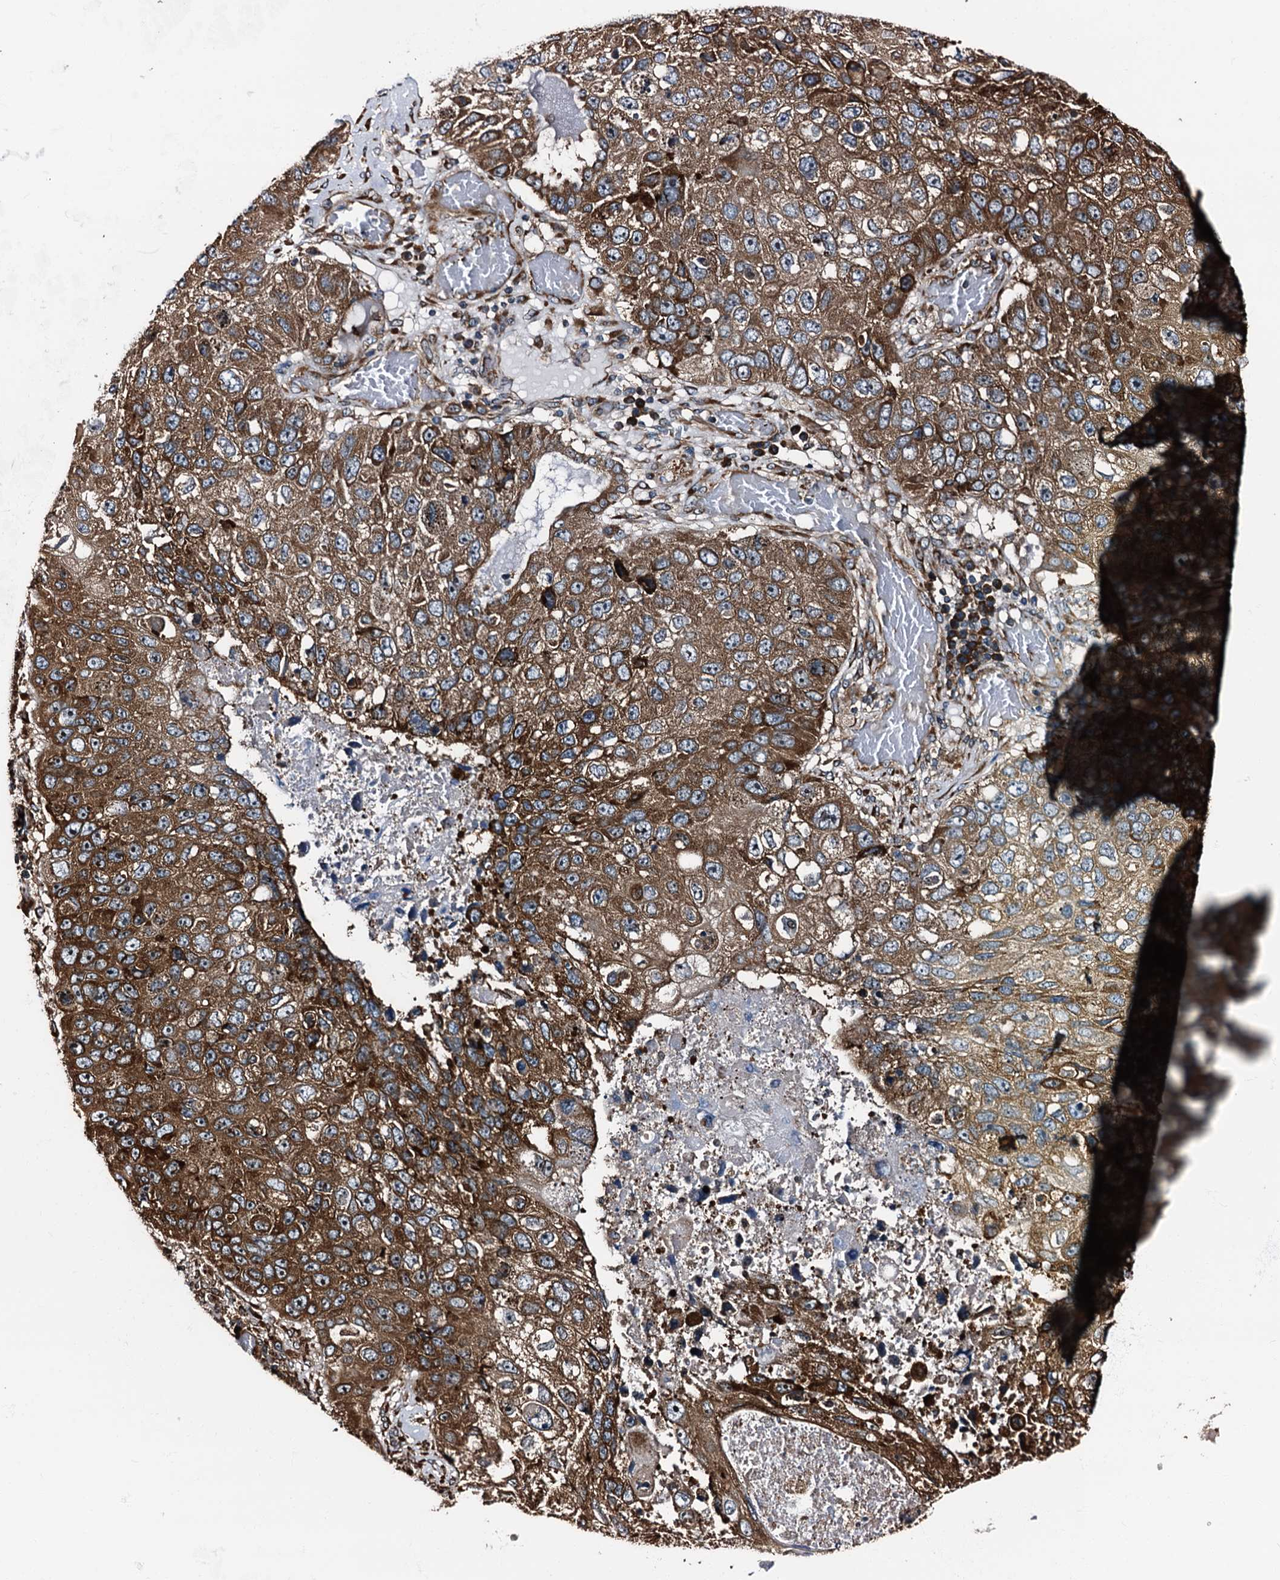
{"staining": {"intensity": "strong", "quantity": ">75%", "location": "cytoplasmic/membranous"}, "tissue": "lung cancer", "cell_type": "Tumor cells", "image_type": "cancer", "snomed": [{"axis": "morphology", "description": "Squamous cell carcinoma, NOS"}, {"axis": "topography", "description": "Lung"}], "caption": "High-power microscopy captured an immunohistochemistry micrograph of lung cancer (squamous cell carcinoma), revealing strong cytoplasmic/membranous positivity in approximately >75% of tumor cells.", "gene": "ATP2C1", "patient": {"sex": "male", "age": 61}}